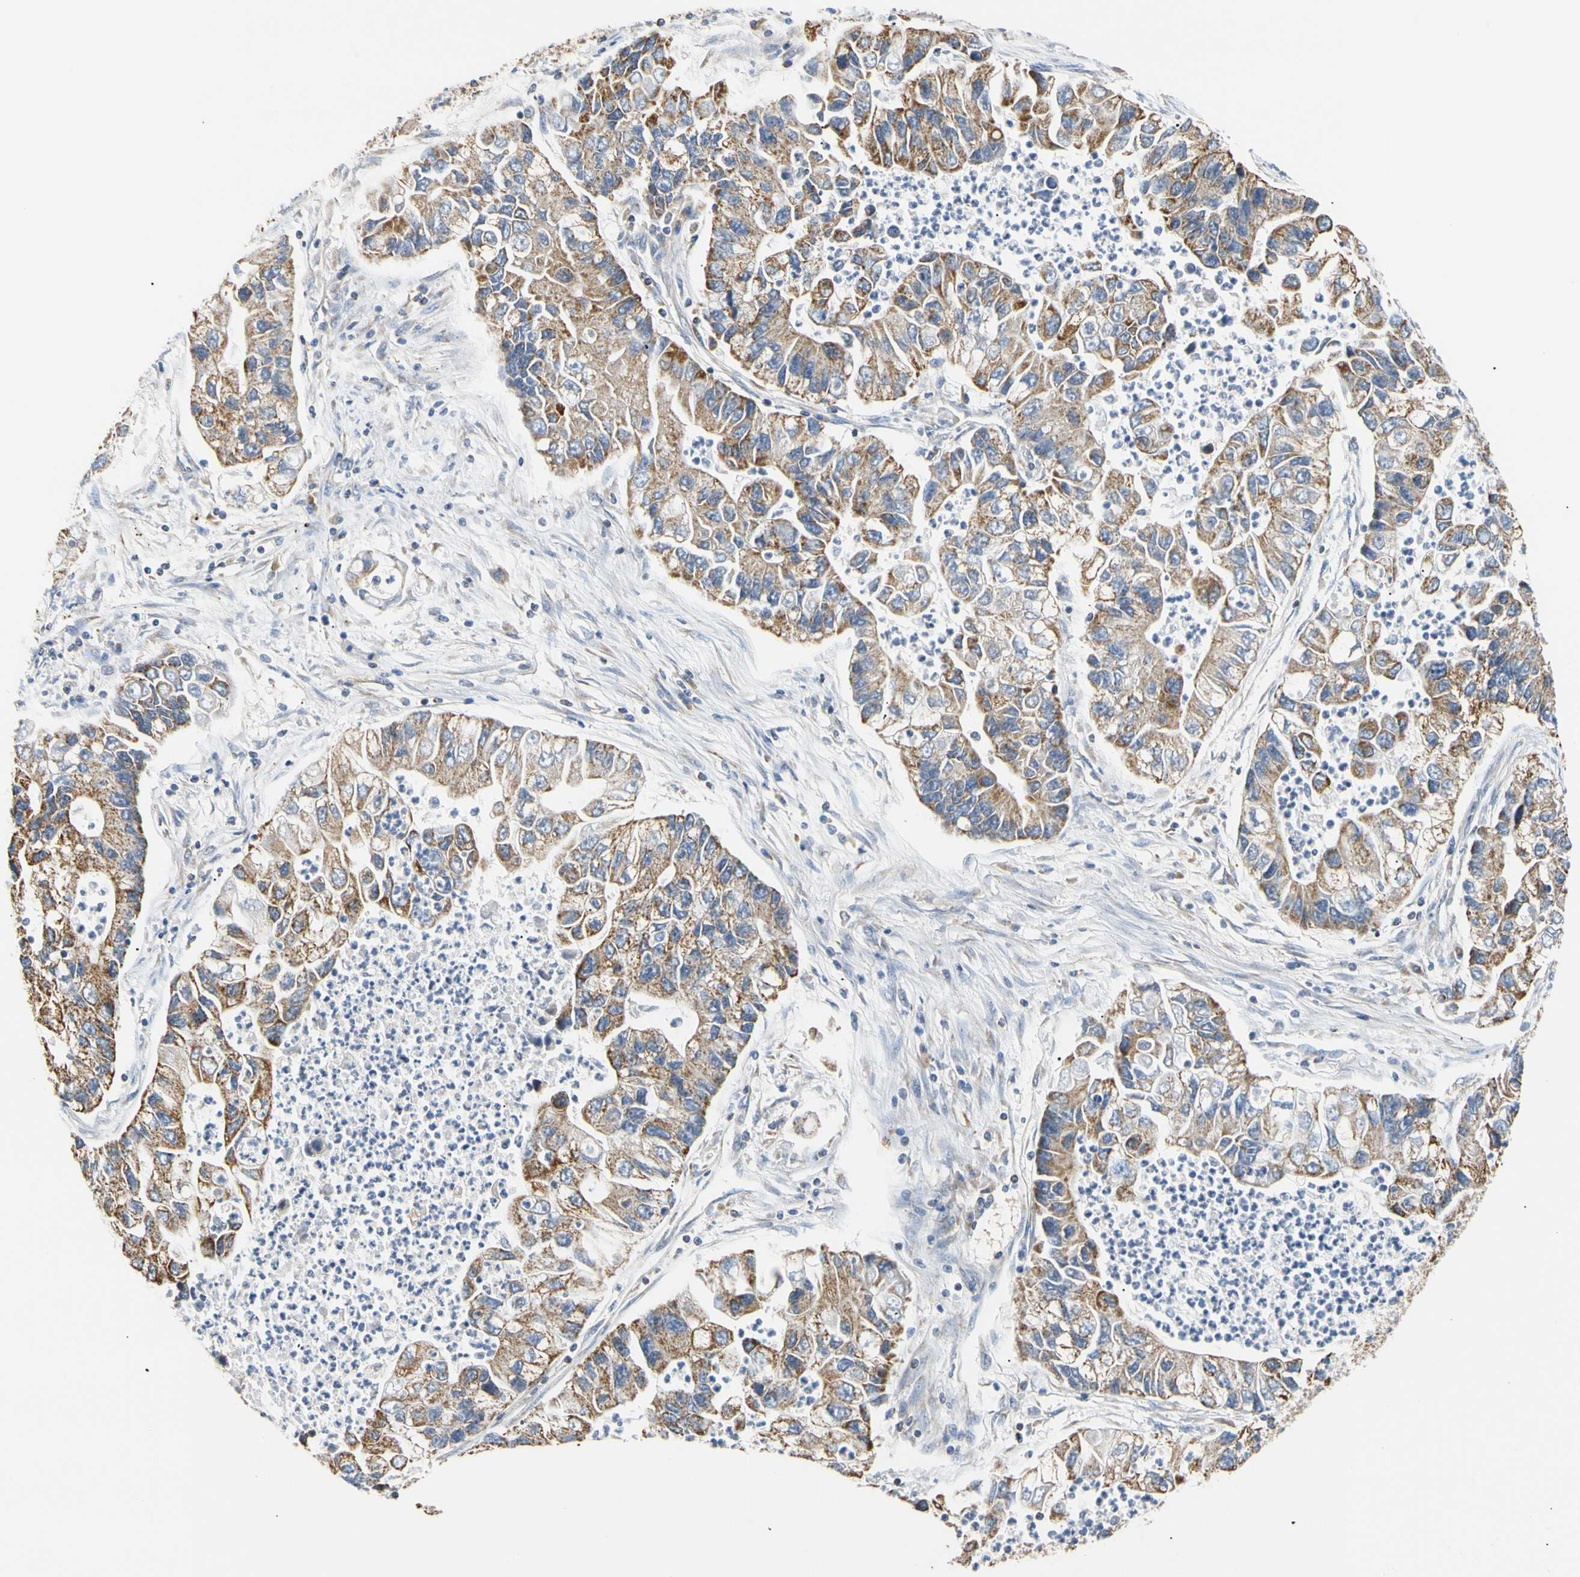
{"staining": {"intensity": "moderate", "quantity": ">75%", "location": "cytoplasmic/membranous"}, "tissue": "lung cancer", "cell_type": "Tumor cells", "image_type": "cancer", "snomed": [{"axis": "morphology", "description": "Adenocarcinoma, NOS"}, {"axis": "topography", "description": "Lung"}], "caption": "A photomicrograph of human lung cancer stained for a protein shows moderate cytoplasmic/membranous brown staining in tumor cells.", "gene": "PLGRKT", "patient": {"sex": "female", "age": 51}}